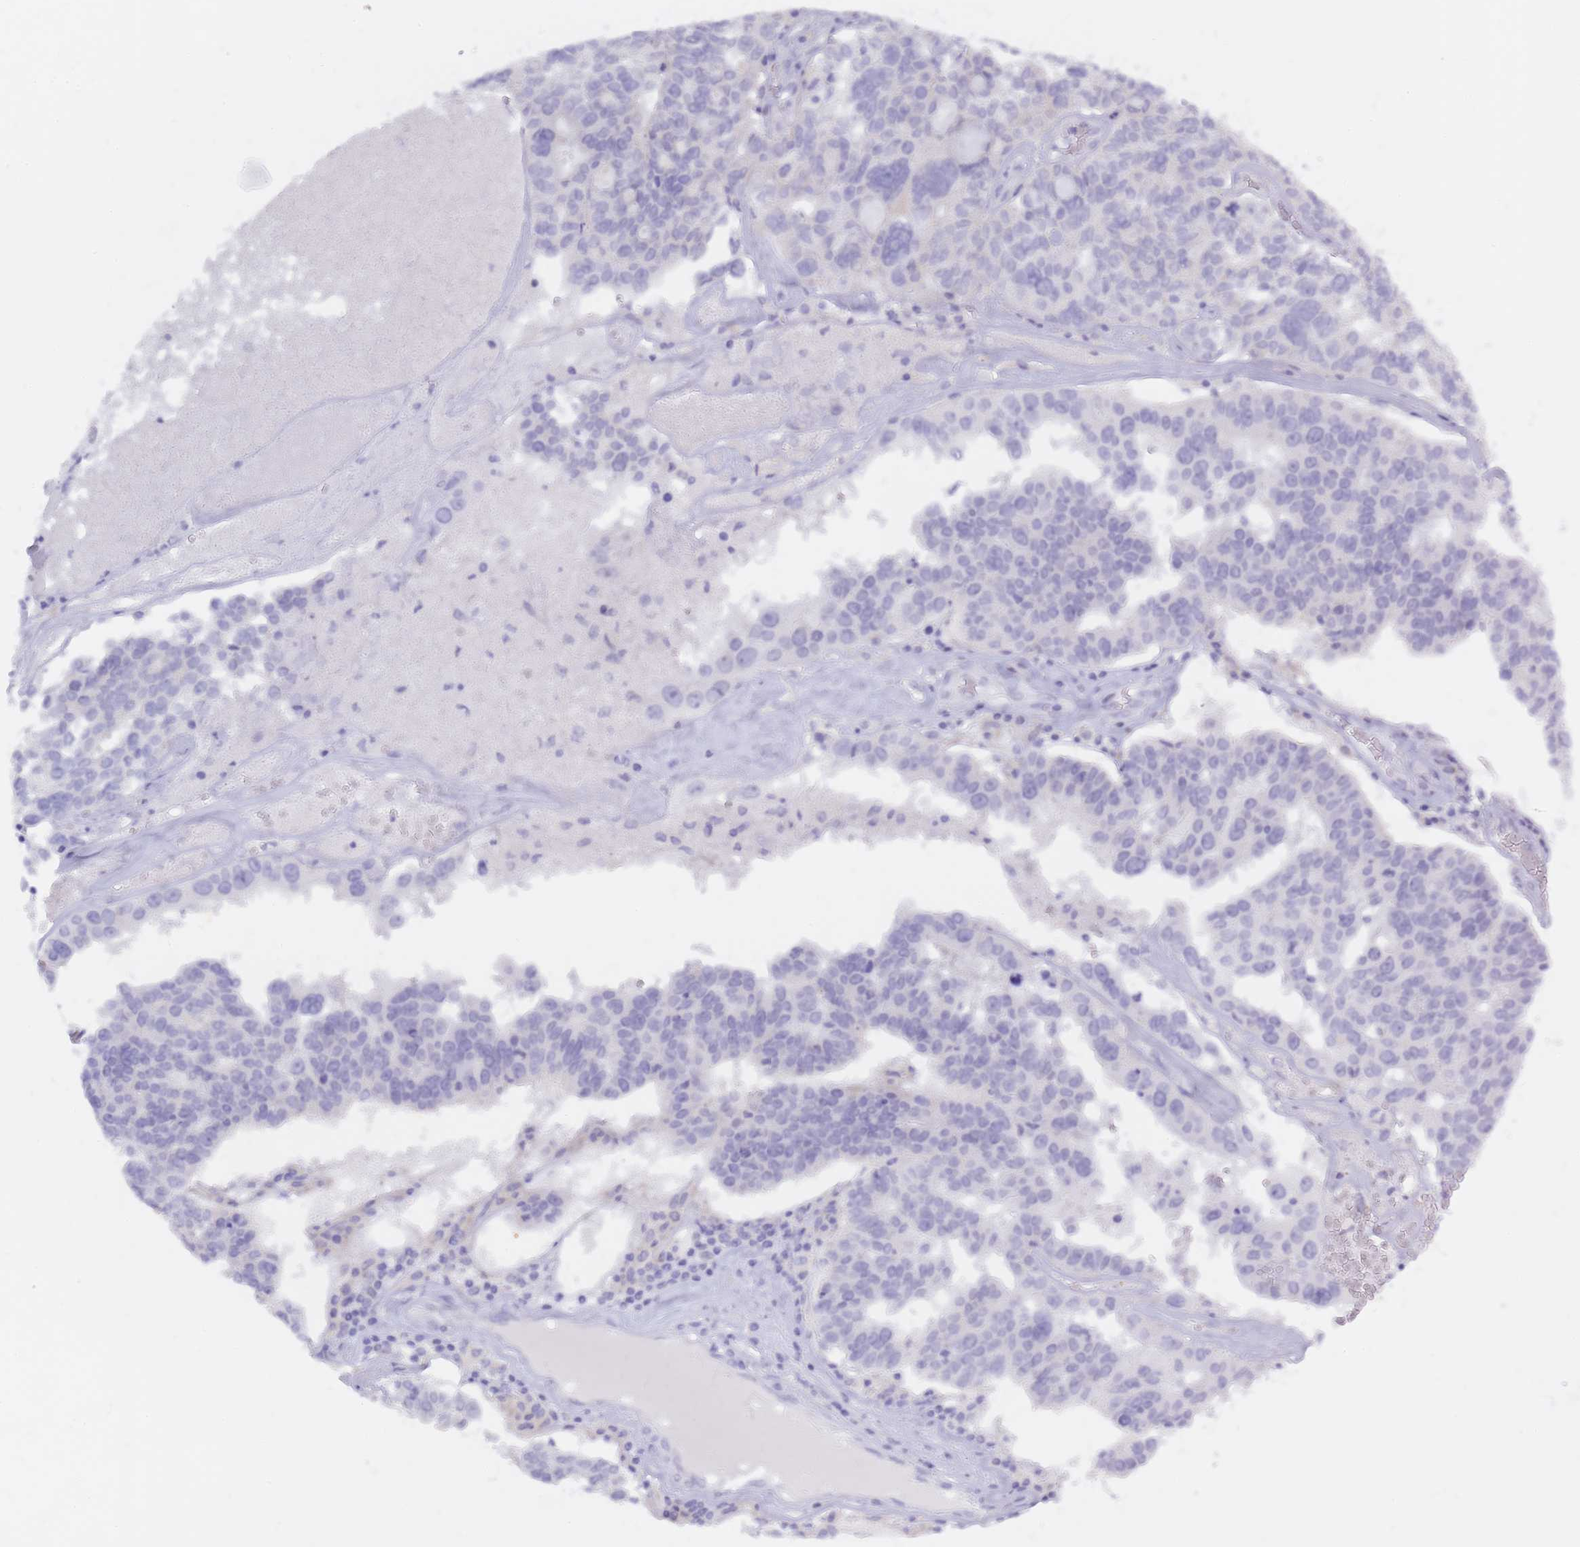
{"staining": {"intensity": "negative", "quantity": "none", "location": "none"}, "tissue": "ovarian cancer", "cell_type": "Tumor cells", "image_type": "cancer", "snomed": [{"axis": "morphology", "description": "Cystadenocarcinoma, serous, NOS"}, {"axis": "topography", "description": "Ovary"}], "caption": "An immunohistochemistry micrograph of ovarian cancer (serous cystadenocarcinoma) is shown. There is no staining in tumor cells of ovarian cancer (serous cystadenocarcinoma). (Brightfield microscopy of DAB (3,3'-diaminobenzidine) immunohistochemistry (IHC) at high magnification).", "gene": "BDKRB2", "patient": {"sex": "female", "age": 59}}